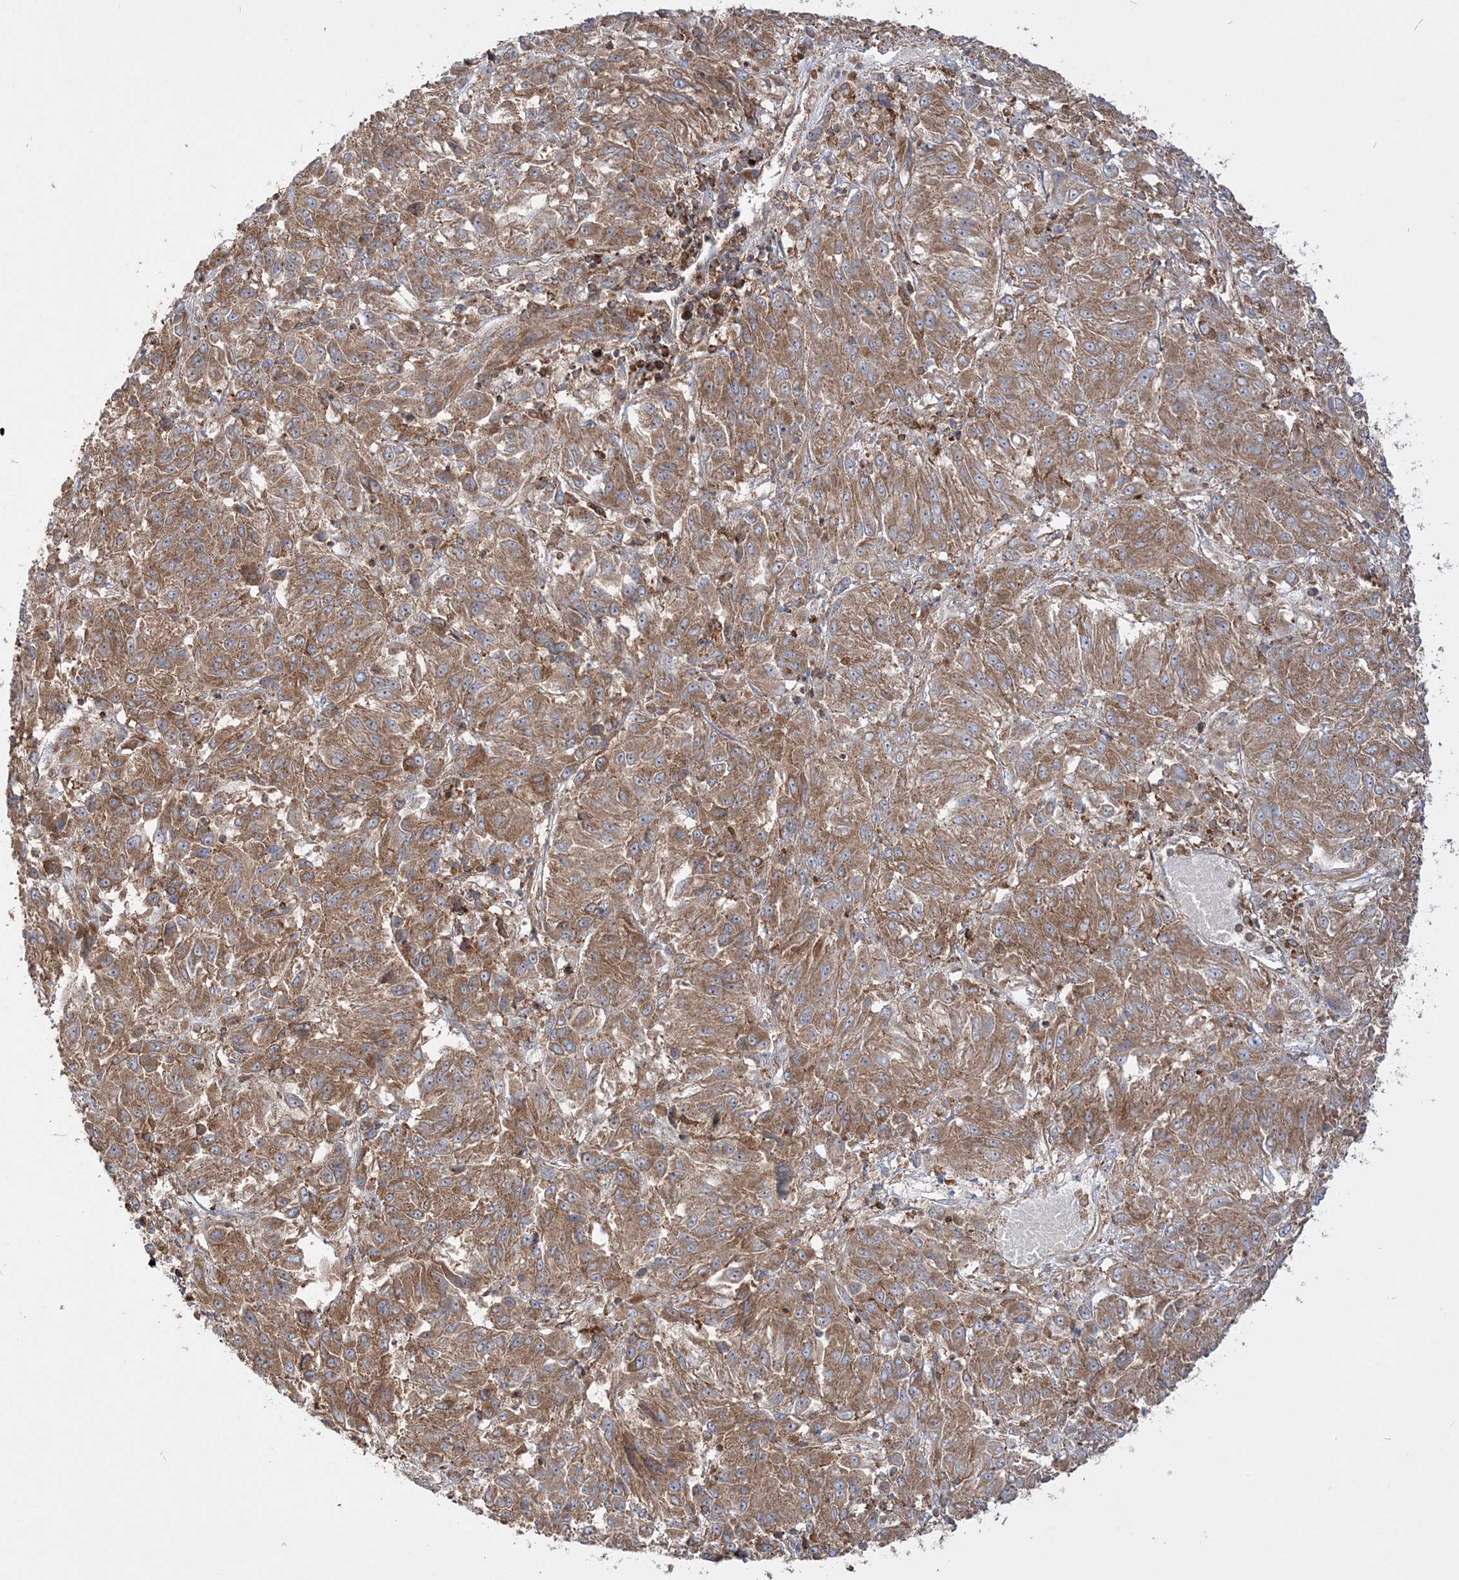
{"staining": {"intensity": "moderate", "quantity": ">75%", "location": "cytoplasmic/membranous"}, "tissue": "melanoma", "cell_type": "Tumor cells", "image_type": "cancer", "snomed": [{"axis": "morphology", "description": "Malignant melanoma, Metastatic site"}, {"axis": "topography", "description": "Lung"}], "caption": "Malignant melanoma (metastatic site) stained with DAB immunohistochemistry (IHC) reveals medium levels of moderate cytoplasmic/membranous staining in approximately >75% of tumor cells. (DAB IHC with brightfield microscopy, high magnification).", "gene": "TBC1D5", "patient": {"sex": "male", "age": 64}}